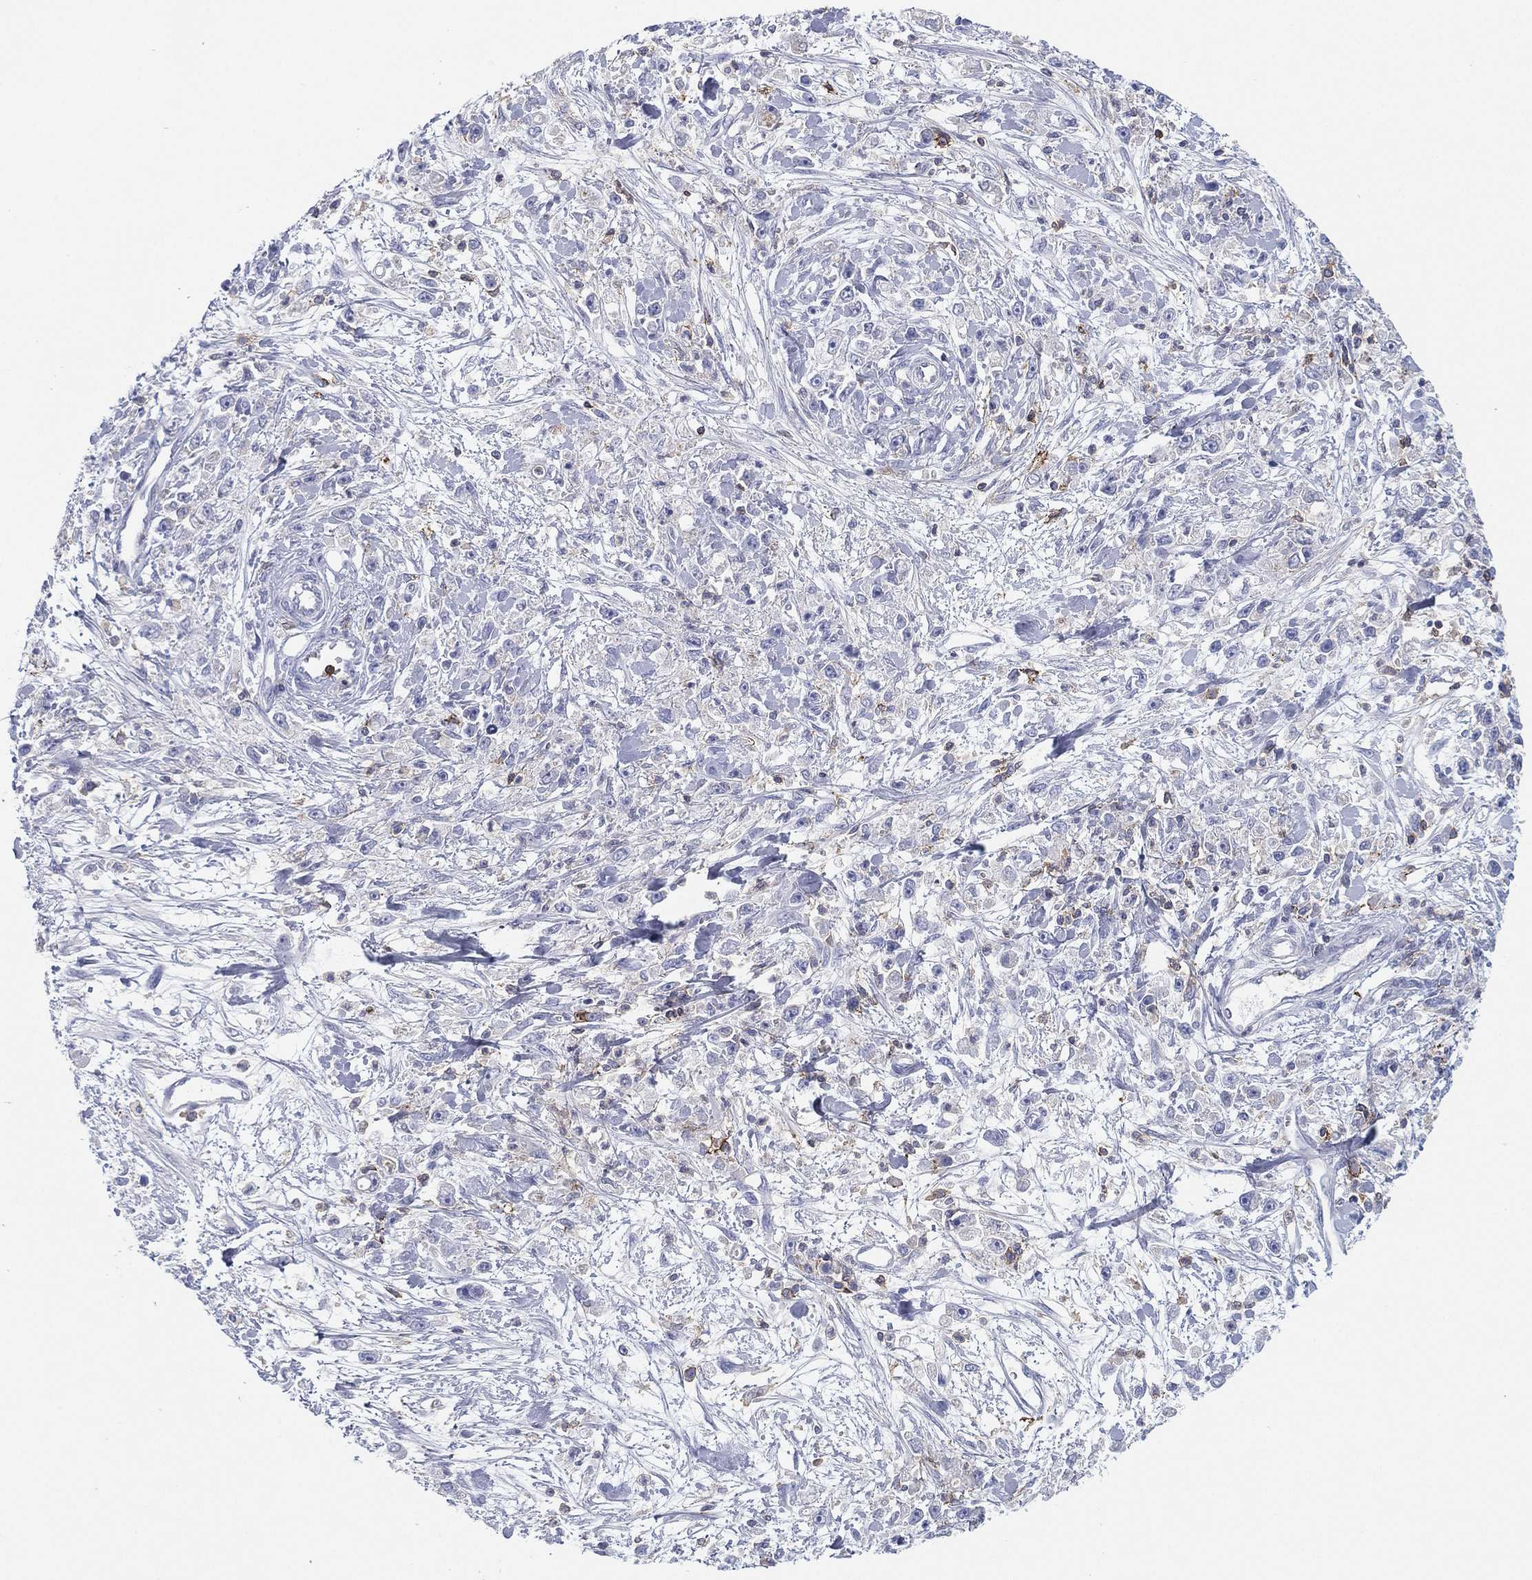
{"staining": {"intensity": "negative", "quantity": "none", "location": "none"}, "tissue": "stomach cancer", "cell_type": "Tumor cells", "image_type": "cancer", "snomed": [{"axis": "morphology", "description": "Adenocarcinoma, NOS"}, {"axis": "topography", "description": "Stomach"}], "caption": "Histopathology image shows no protein positivity in tumor cells of stomach cancer tissue.", "gene": "SELPLG", "patient": {"sex": "female", "age": 59}}